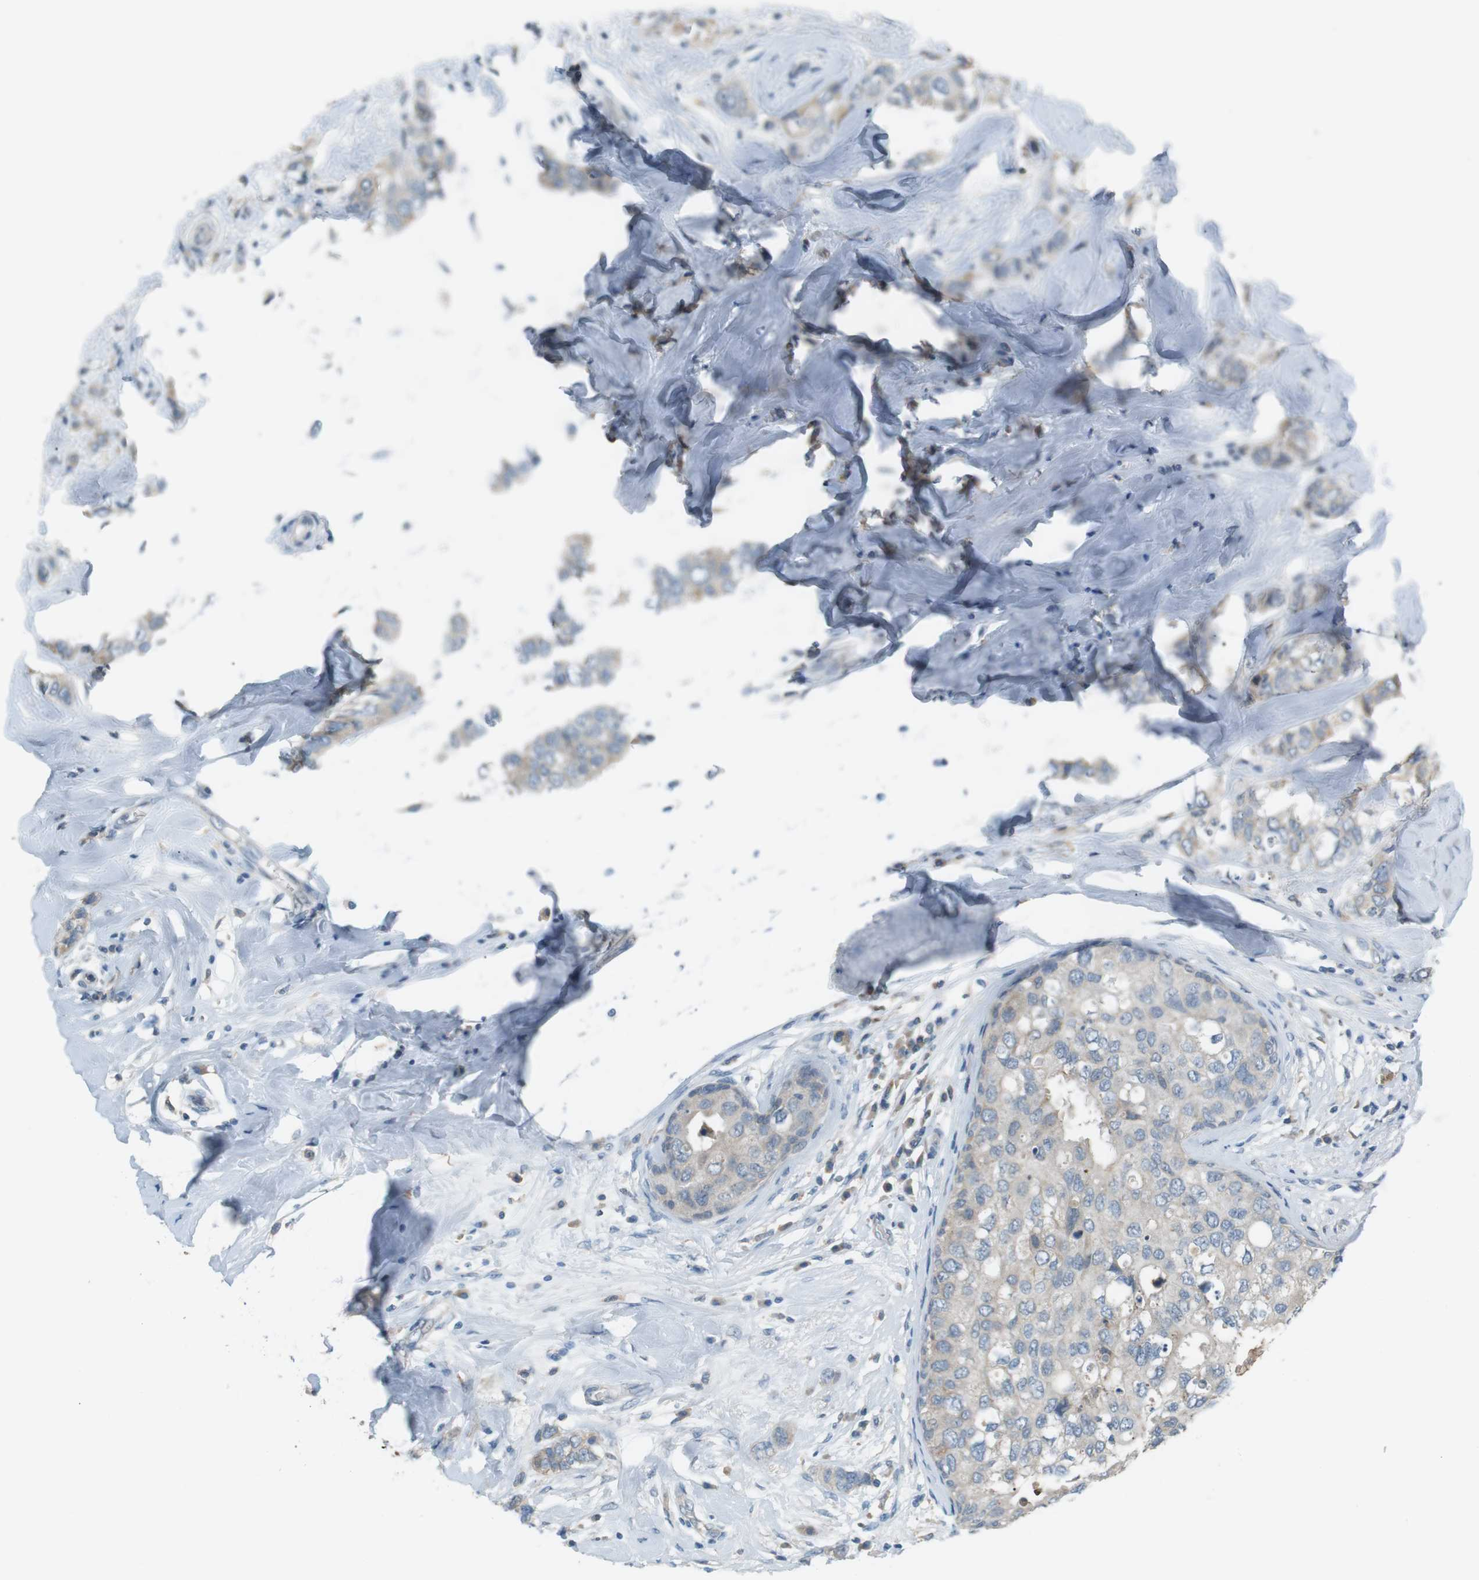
{"staining": {"intensity": "weak", "quantity": "<25%", "location": "cytoplasmic/membranous"}, "tissue": "breast cancer", "cell_type": "Tumor cells", "image_type": "cancer", "snomed": [{"axis": "morphology", "description": "Duct carcinoma"}, {"axis": "topography", "description": "Breast"}], "caption": "Tumor cells show no significant protein positivity in intraductal carcinoma (breast).", "gene": "RTN3", "patient": {"sex": "female", "age": 50}}